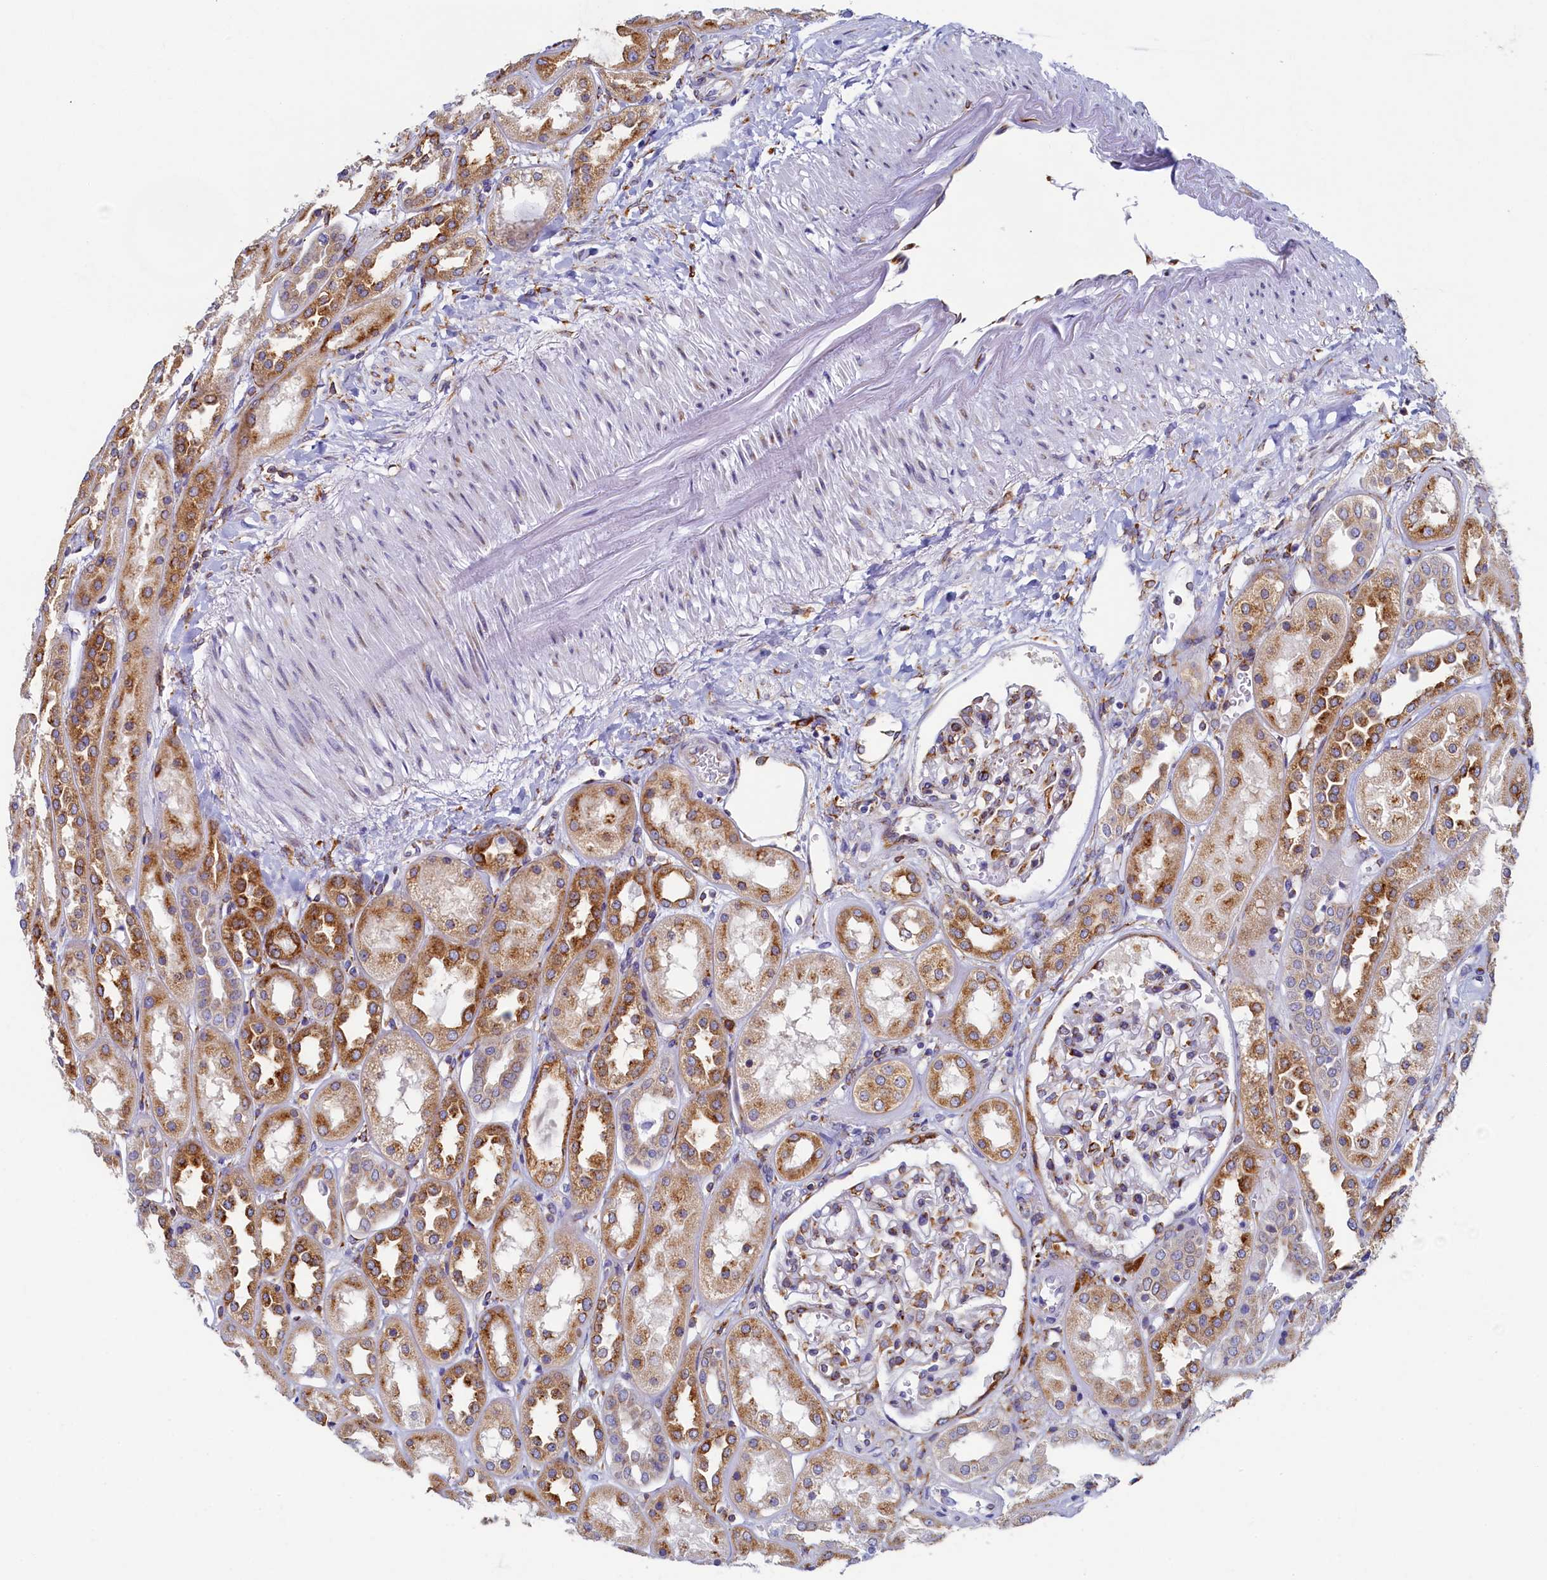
{"staining": {"intensity": "moderate", "quantity": "<25%", "location": "cytoplasmic/membranous"}, "tissue": "kidney", "cell_type": "Cells in glomeruli", "image_type": "normal", "snomed": [{"axis": "morphology", "description": "Normal tissue, NOS"}, {"axis": "topography", "description": "Kidney"}], "caption": "Protein positivity by IHC shows moderate cytoplasmic/membranous staining in about <25% of cells in glomeruli in benign kidney. (DAB (3,3'-diaminobenzidine) IHC with brightfield microscopy, high magnification).", "gene": "TMEM18", "patient": {"sex": "male", "age": 70}}